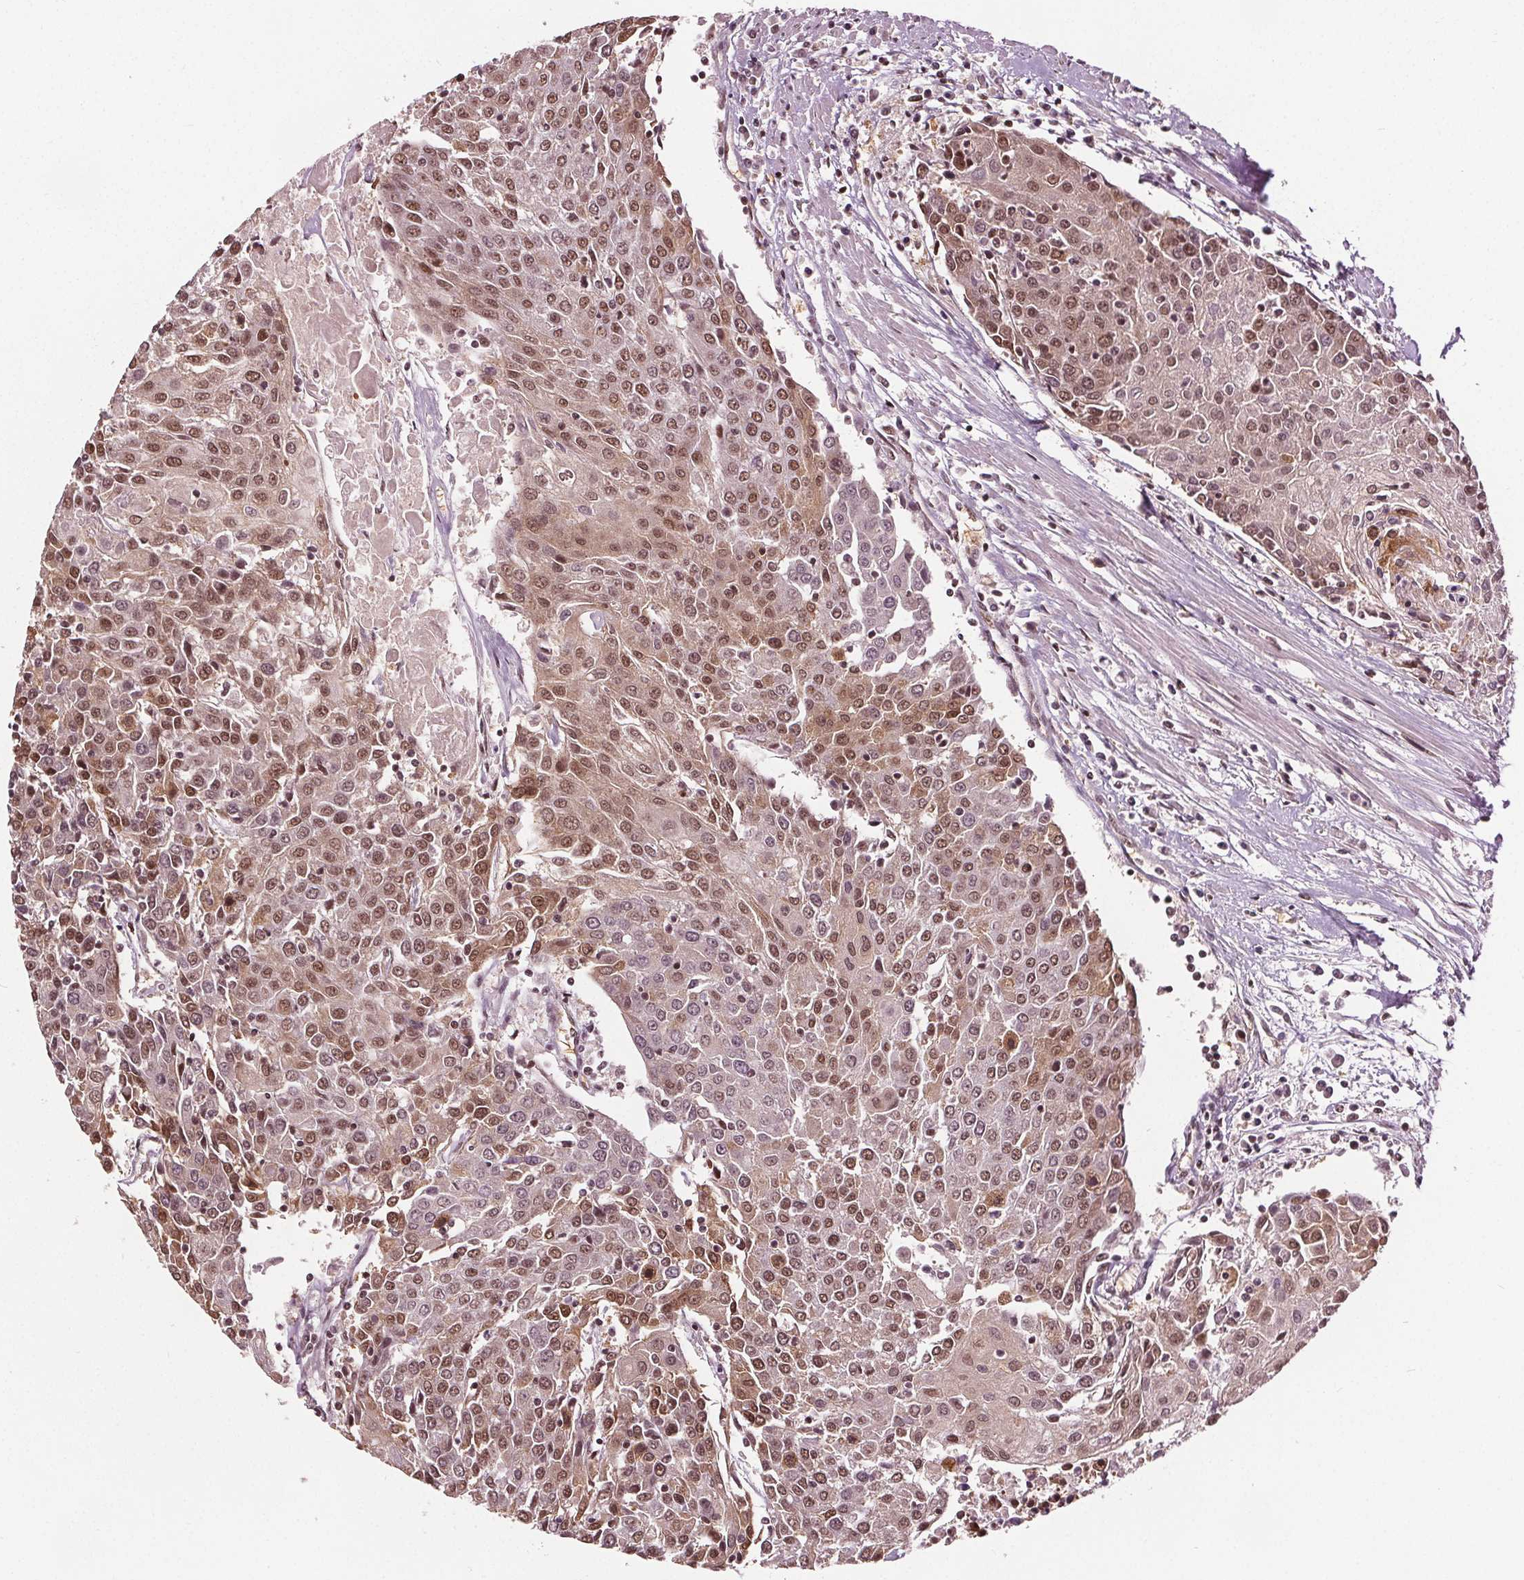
{"staining": {"intensity": "moderate", "quantity": ">75%", "location": "cytoplasmic/membranous,nuclear"}, "tissue": "urothelial cancer", "cell_type": "Tumor cells", "image_type": "cancer", "snomed": [{"axis": "morphology", "description": "Urothelial carcinoma, High grade"}, {"axis": "topography", "description": "Urinary bladder"}], "caption": "The histopathology image exhibits staining of high-grade urothelial carcinoma, revealing moderate cytoplasmic/membranous and nuclear protein staining (brown color) within tumor cells.", "gene": "IWS1", "patient": {"sex": "female", "age": 85}}